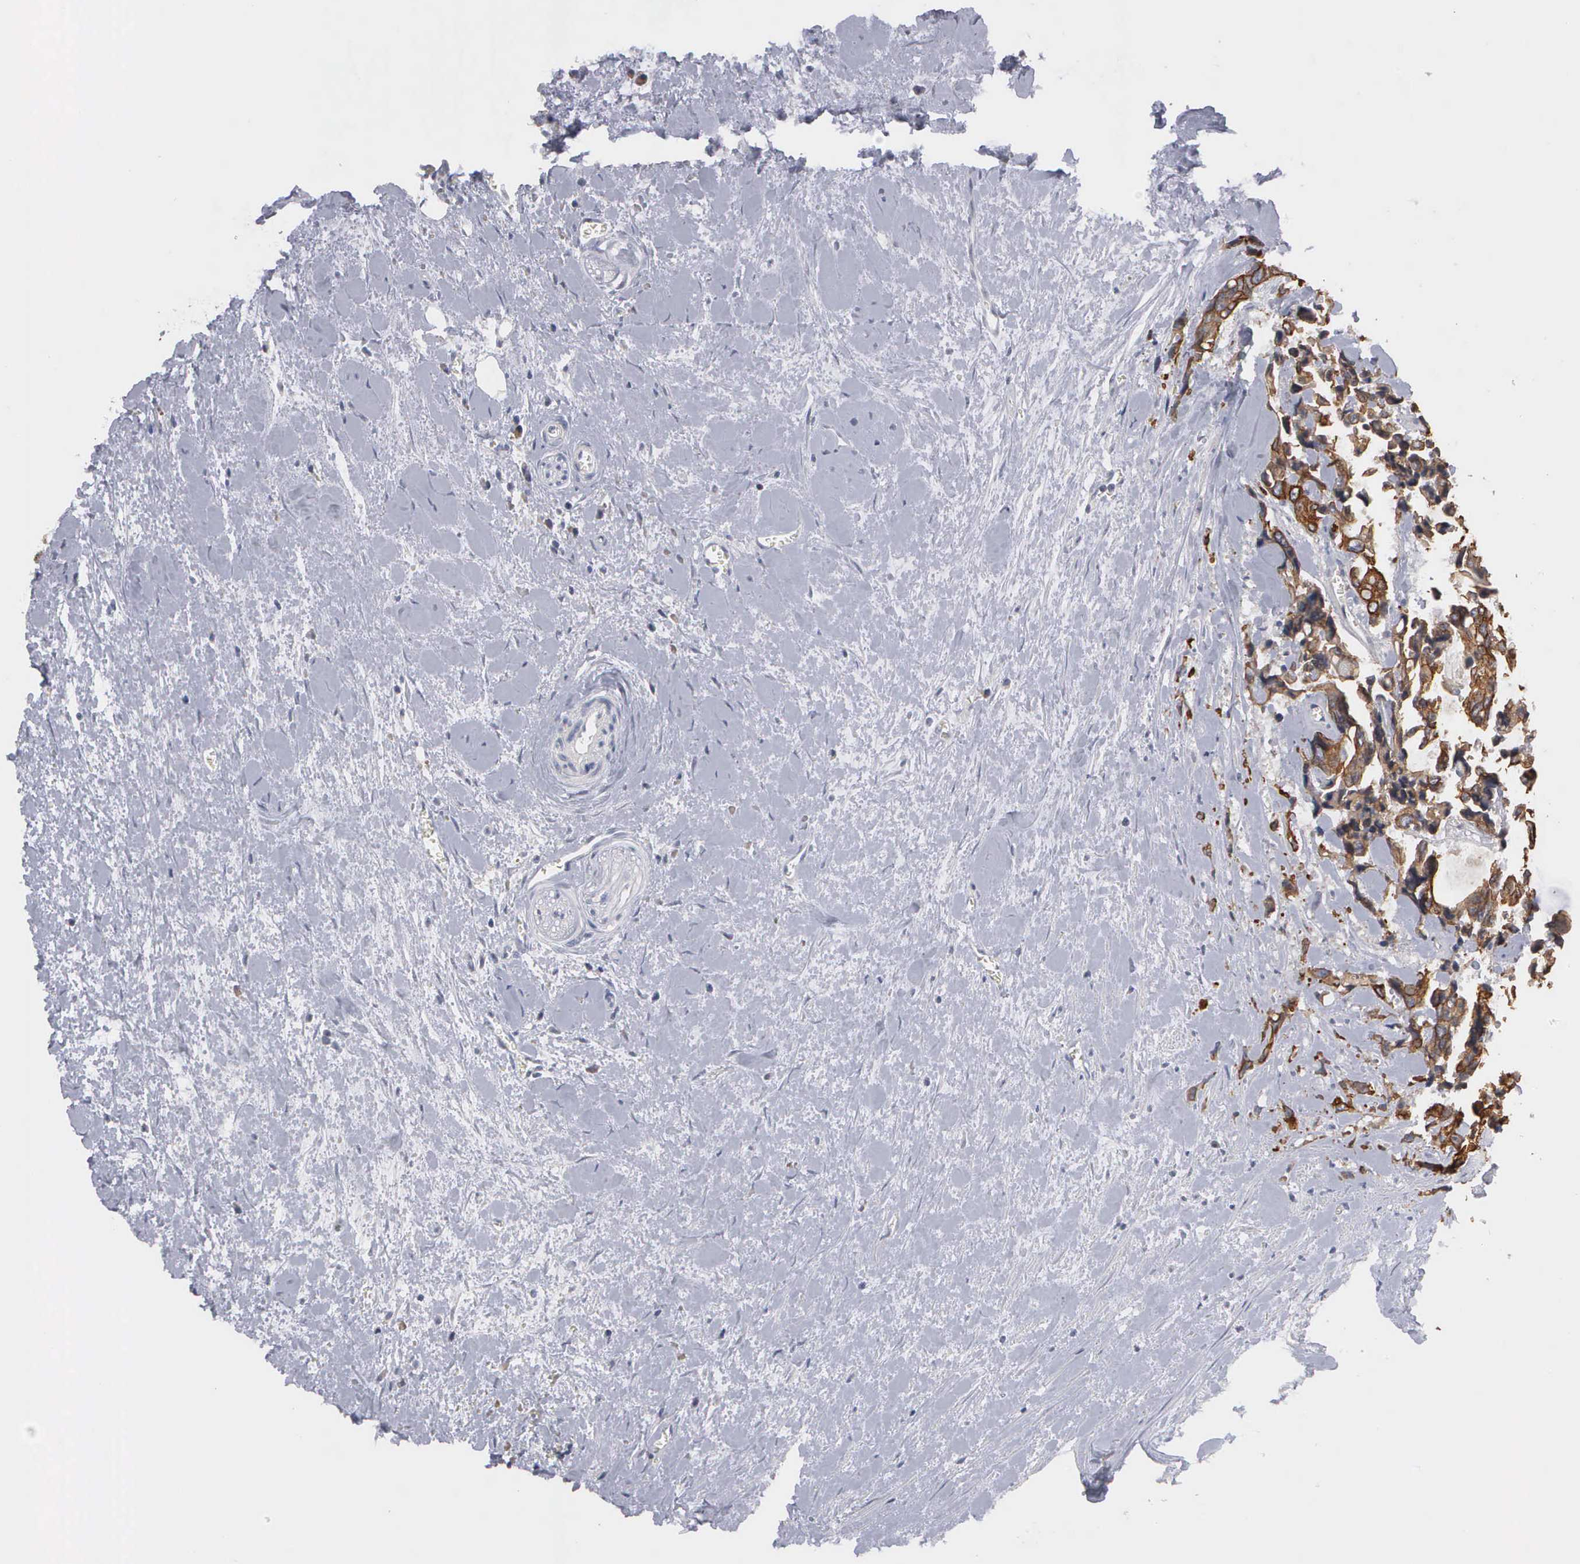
{"staining": {"intensity": "moderate", "quantity": "25%-75%", "location": "cytoplasmic/membranous"}, "tissue": "colorectal cancer", "cell_type": "Tumor cells", "image_type": "cancer", "snomed": [{"axis": "morphology", "description": "Adenocarcinoma, NOS"}, {"axis": "topography", "description": "Rectum"}], "caption": "This micrograph exhibits colorectal cancer (adenocarcinoma) stained with IHC to label a protein in brown. The cytoplasmic/membranous of tumor cells show moderate positivity for the protein. Nuclei are counter-stained blue.", "gene": "WDR89", "patient": {"sex": "male", "age": 76}}